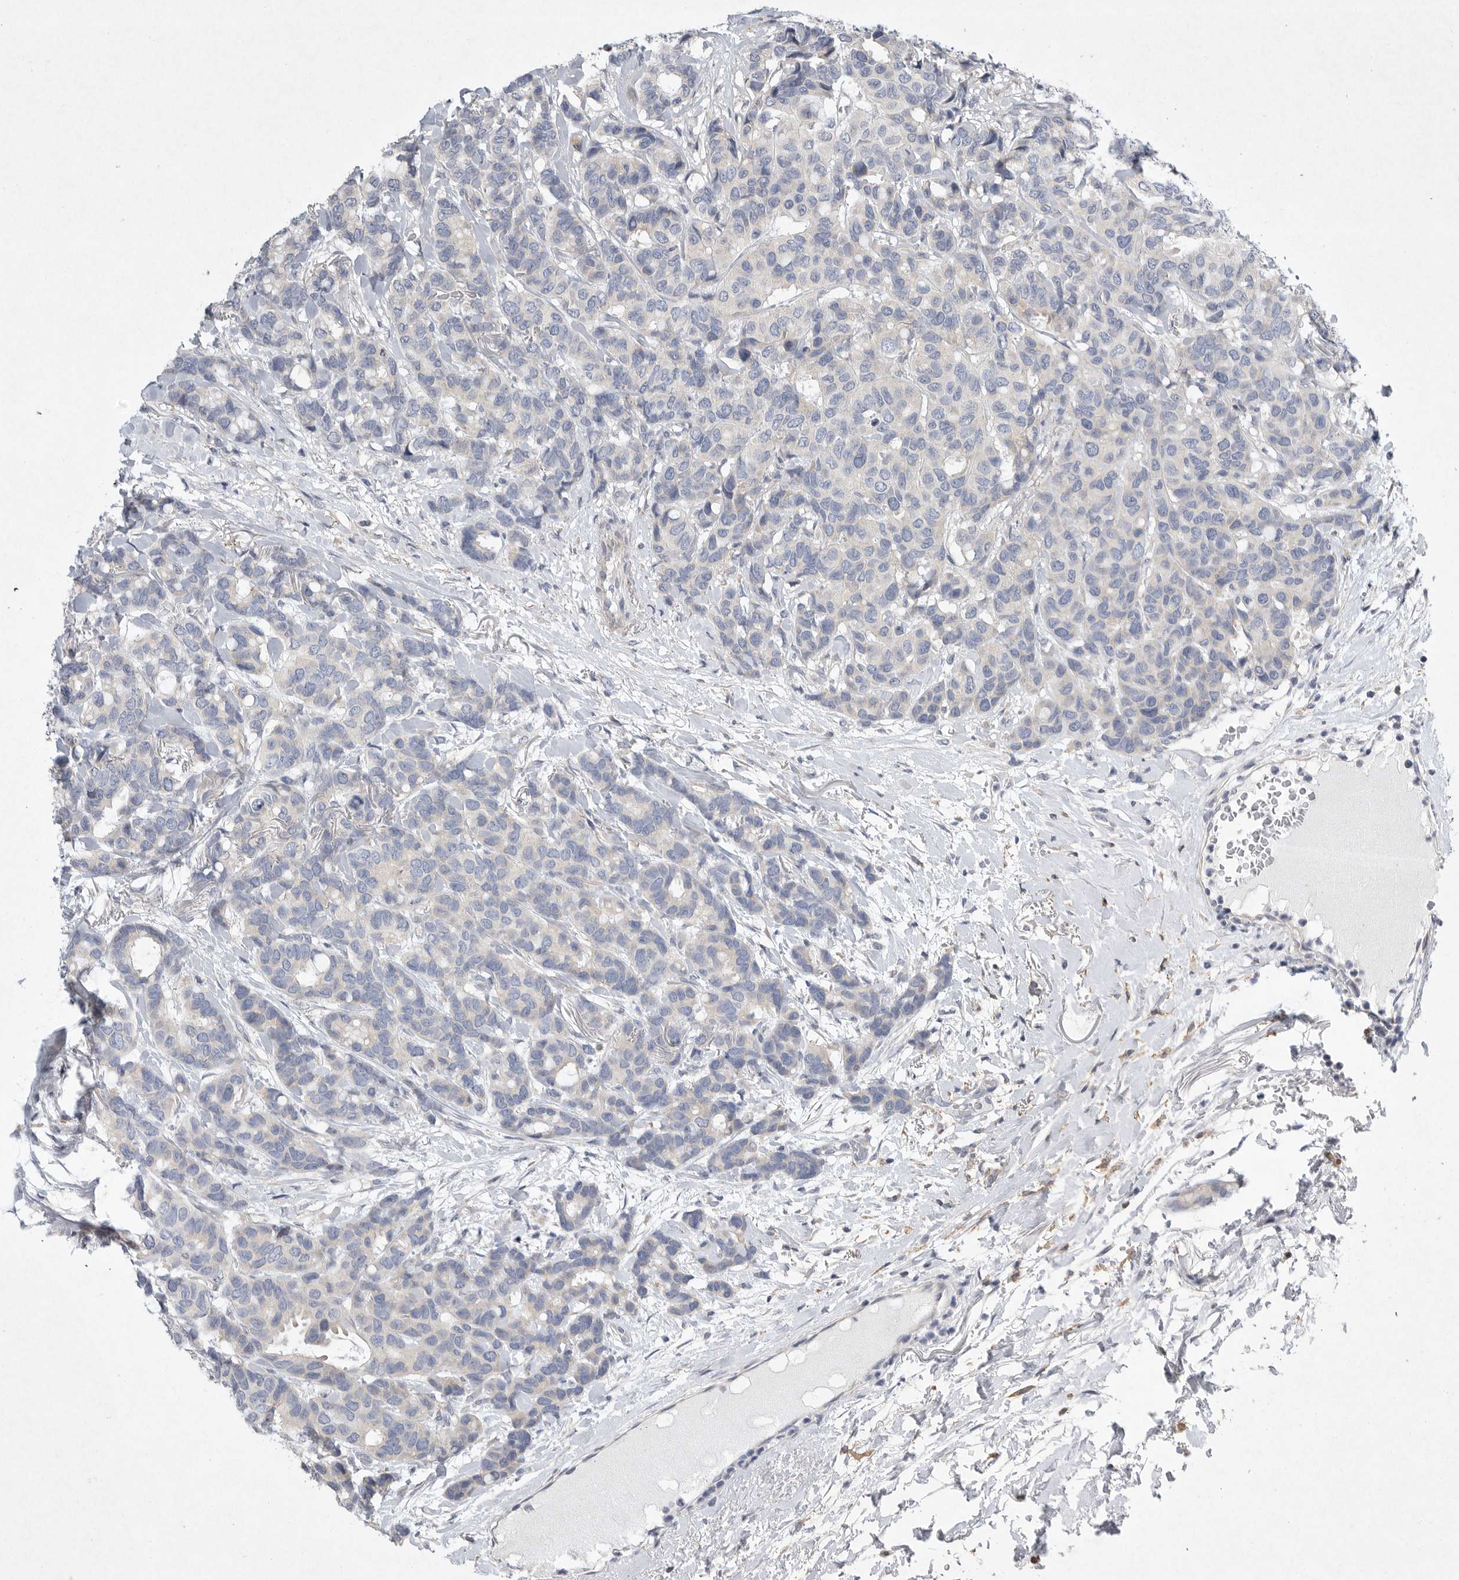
{"staining": {"intensity": "negative", "quantity": "none", "location": "none"}, "tissue": "breast cancer", "cell_type": "Tumor cells", "image_type": "cancer", "snomed": [{"axis": "morphology", "description": "Duct carcinoma"}, {"axis": "topography", "description": "Breast"}], "caption": "An immunohistochemistry (IHC) image of breast cancer (infiltrating ductal carcinoma) is shown. There is no staining in tumor cells of breast cancer (infiltrating ductal carcinoma).", "gene": "EDEM3", "patient": {"sex": "female", "age": 87}}